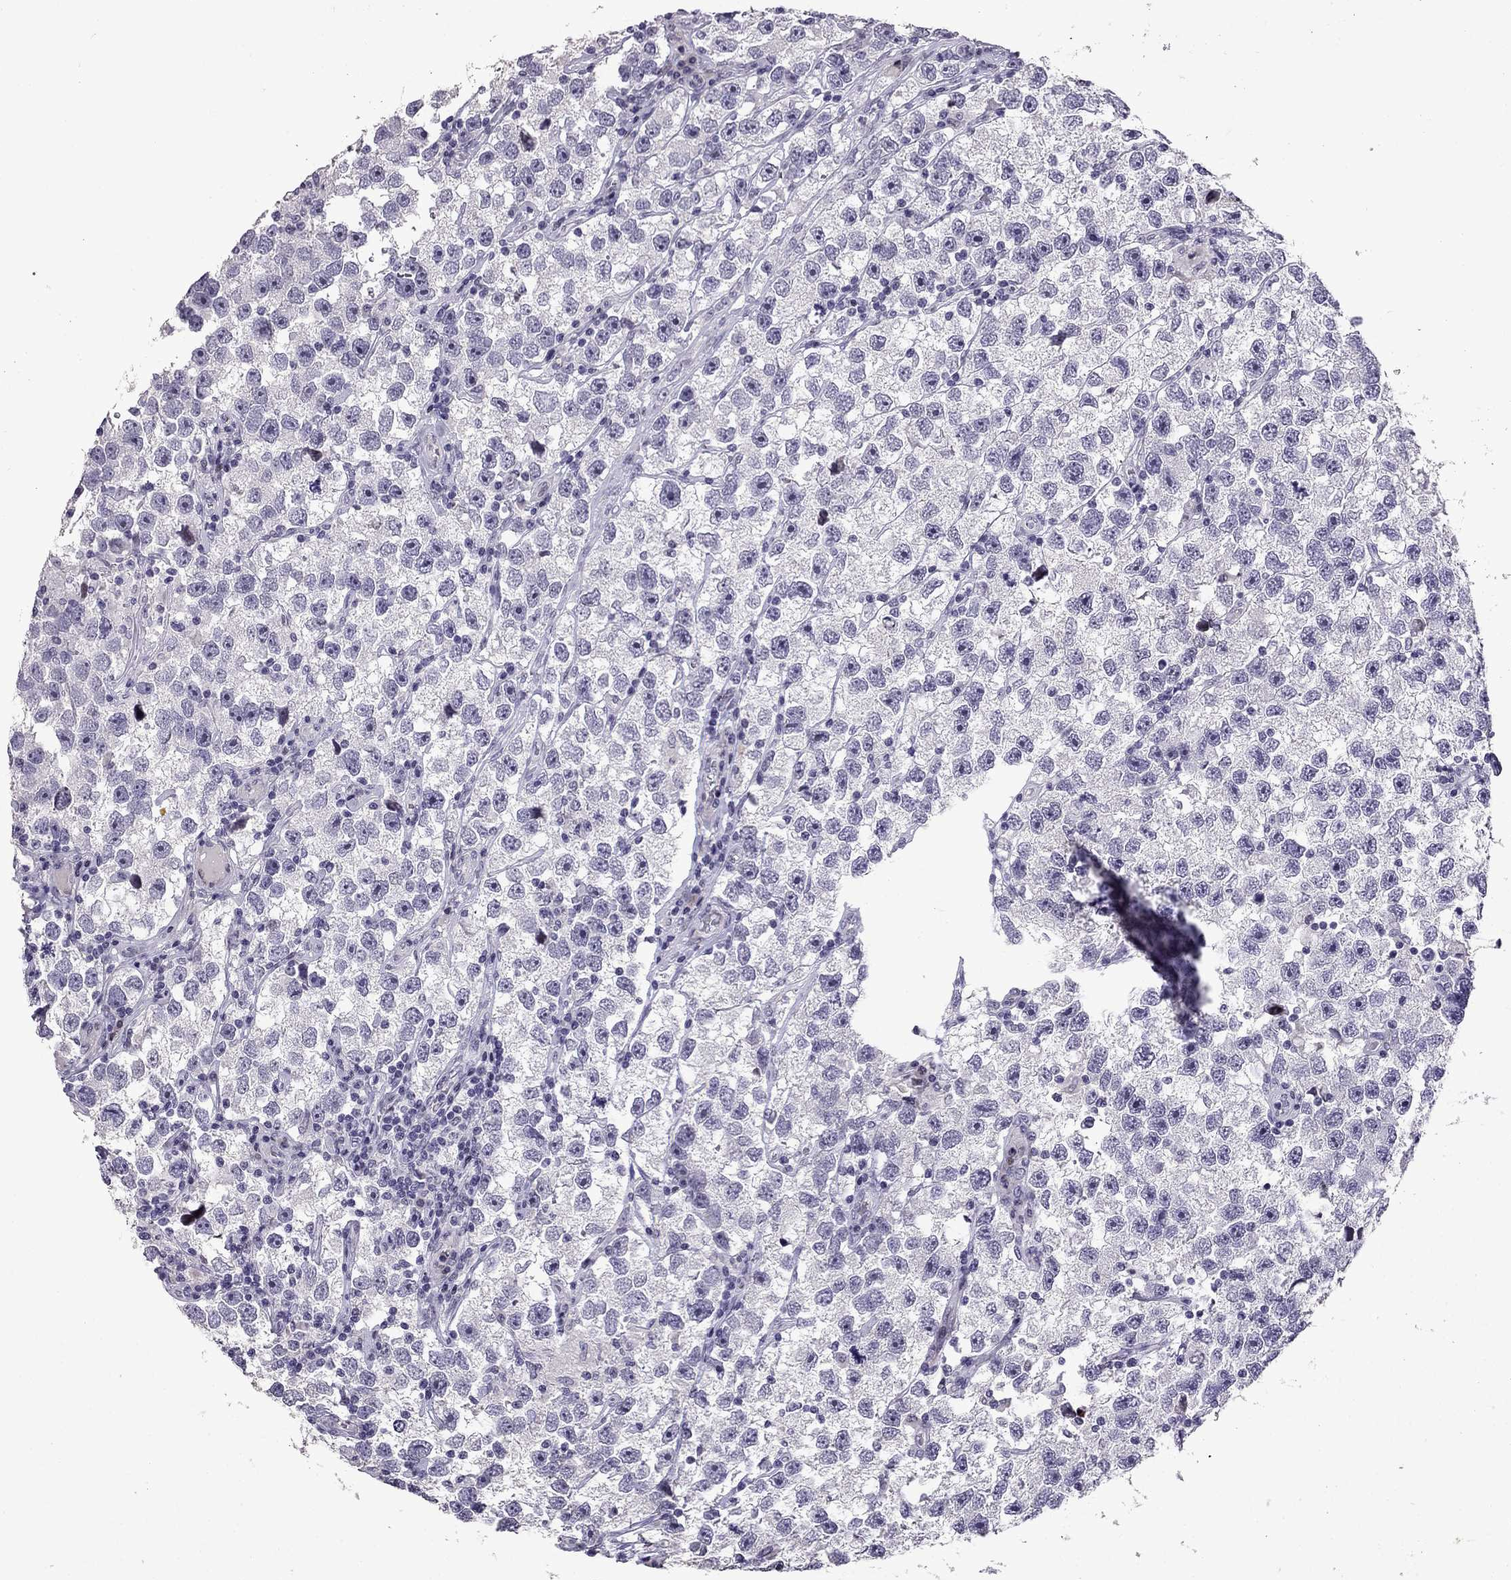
{"staining": {"intensity": "negative", "quantity": "none", "location": "none"}, "tissue": "testis cancer", "cell_type": "Tumor cells", "image_type": "cancer", "snomed": [{"axis": "morphology", "description": "Seminoma, NOS"}, {"axis": "topography", "description": "Testis"}], "caption": "High power microscopy histopathology image of an immunohistochemistry (IHC) histopathology image of testis cancer (seminoma), revealing no significant expression in tumor cells.", "gene": "TTN", "patient": {"sex": "male", "age": 26}}